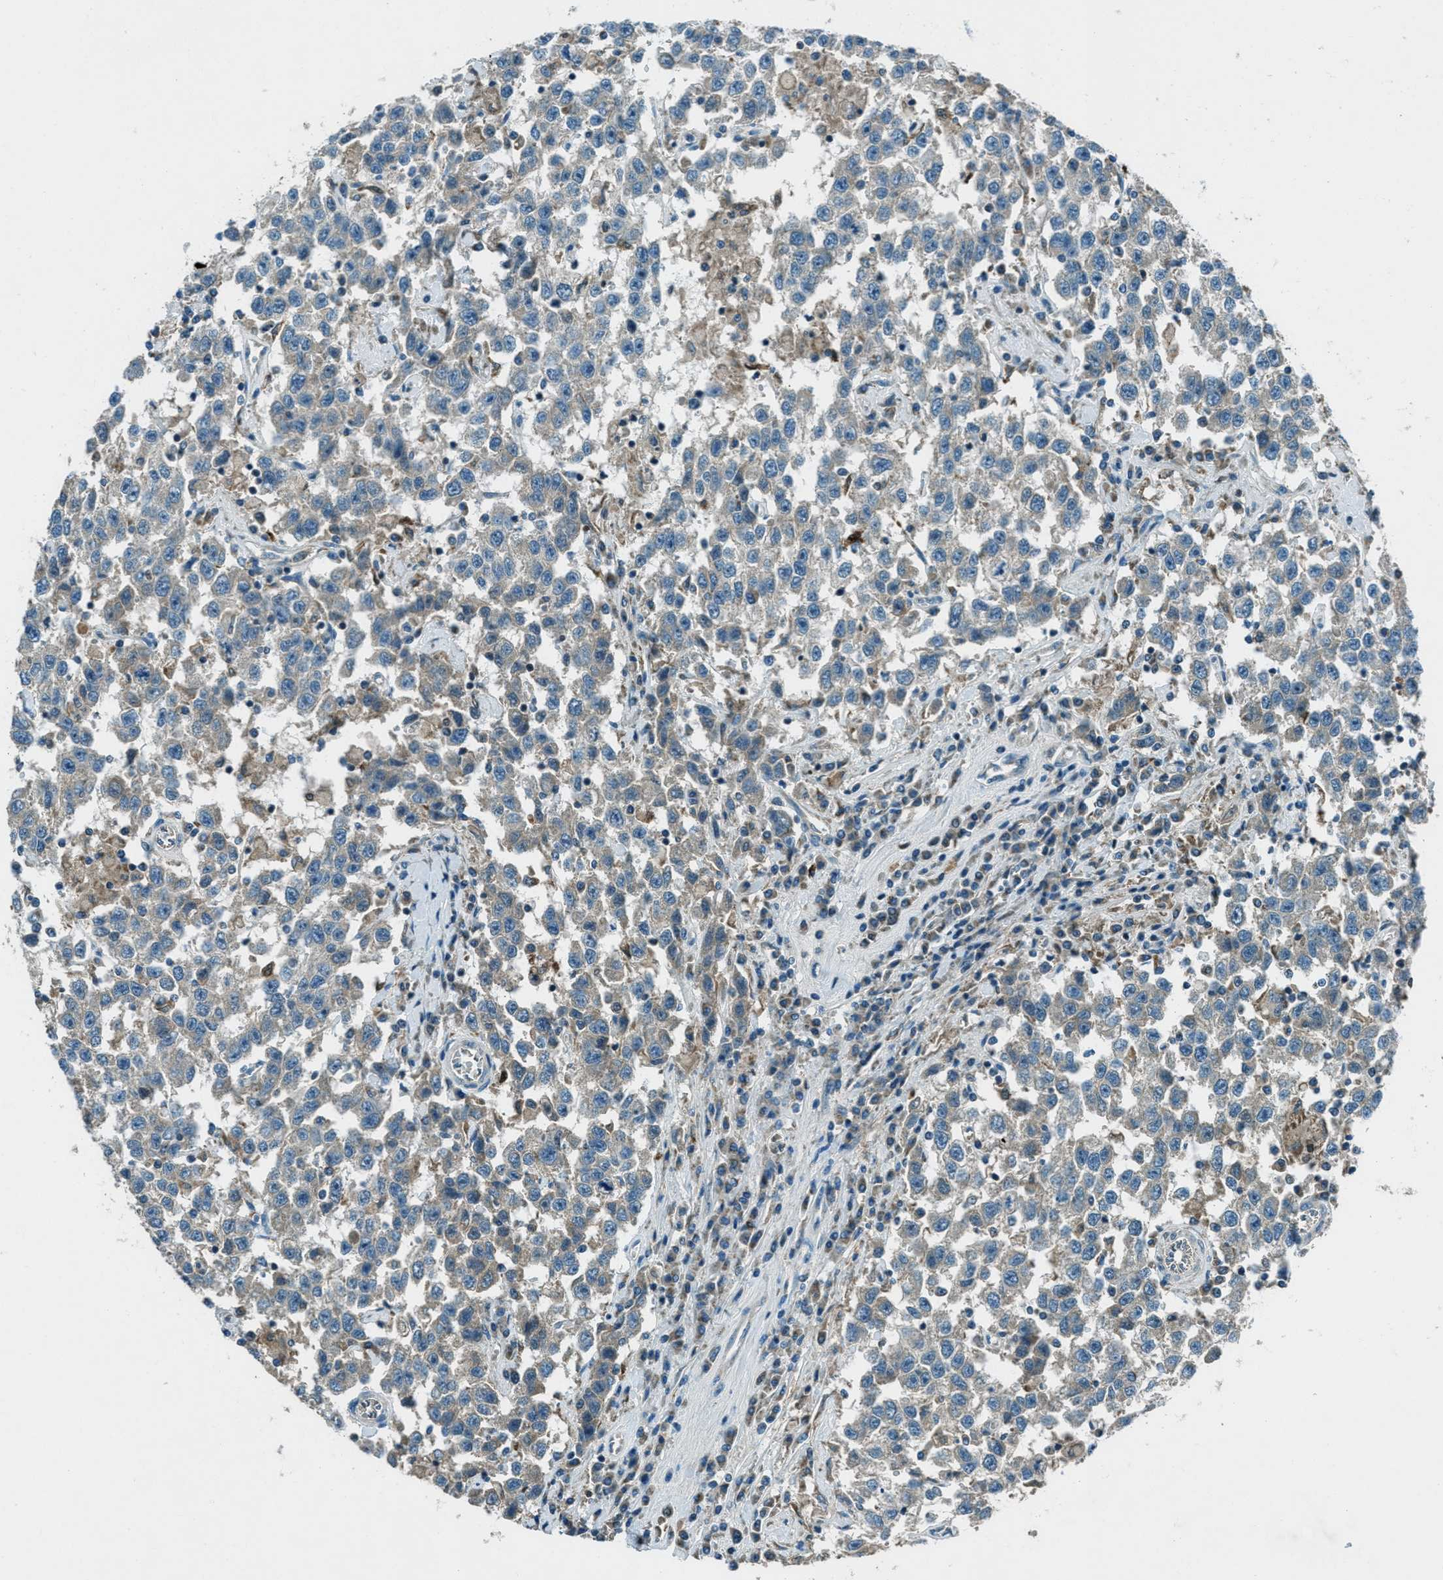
{"staining": {"intensity": "weak", "quantity": "<25%", "location": "cytoplasmic/membranous"}, "tissue": "testis cancer", "cell_type": "Tumor cells", "image_type": "cancer", "snomed": [{"axis": "morphology", "description": "Seminoma, NOS"}, {"axis": "topography", "description": "Testis"}], "caption": "The photomicrograph exhibits no staining of tumor cells in testis cancer.", "gene": "FAR1", "patient": {"sex": "male", "age": 41}}